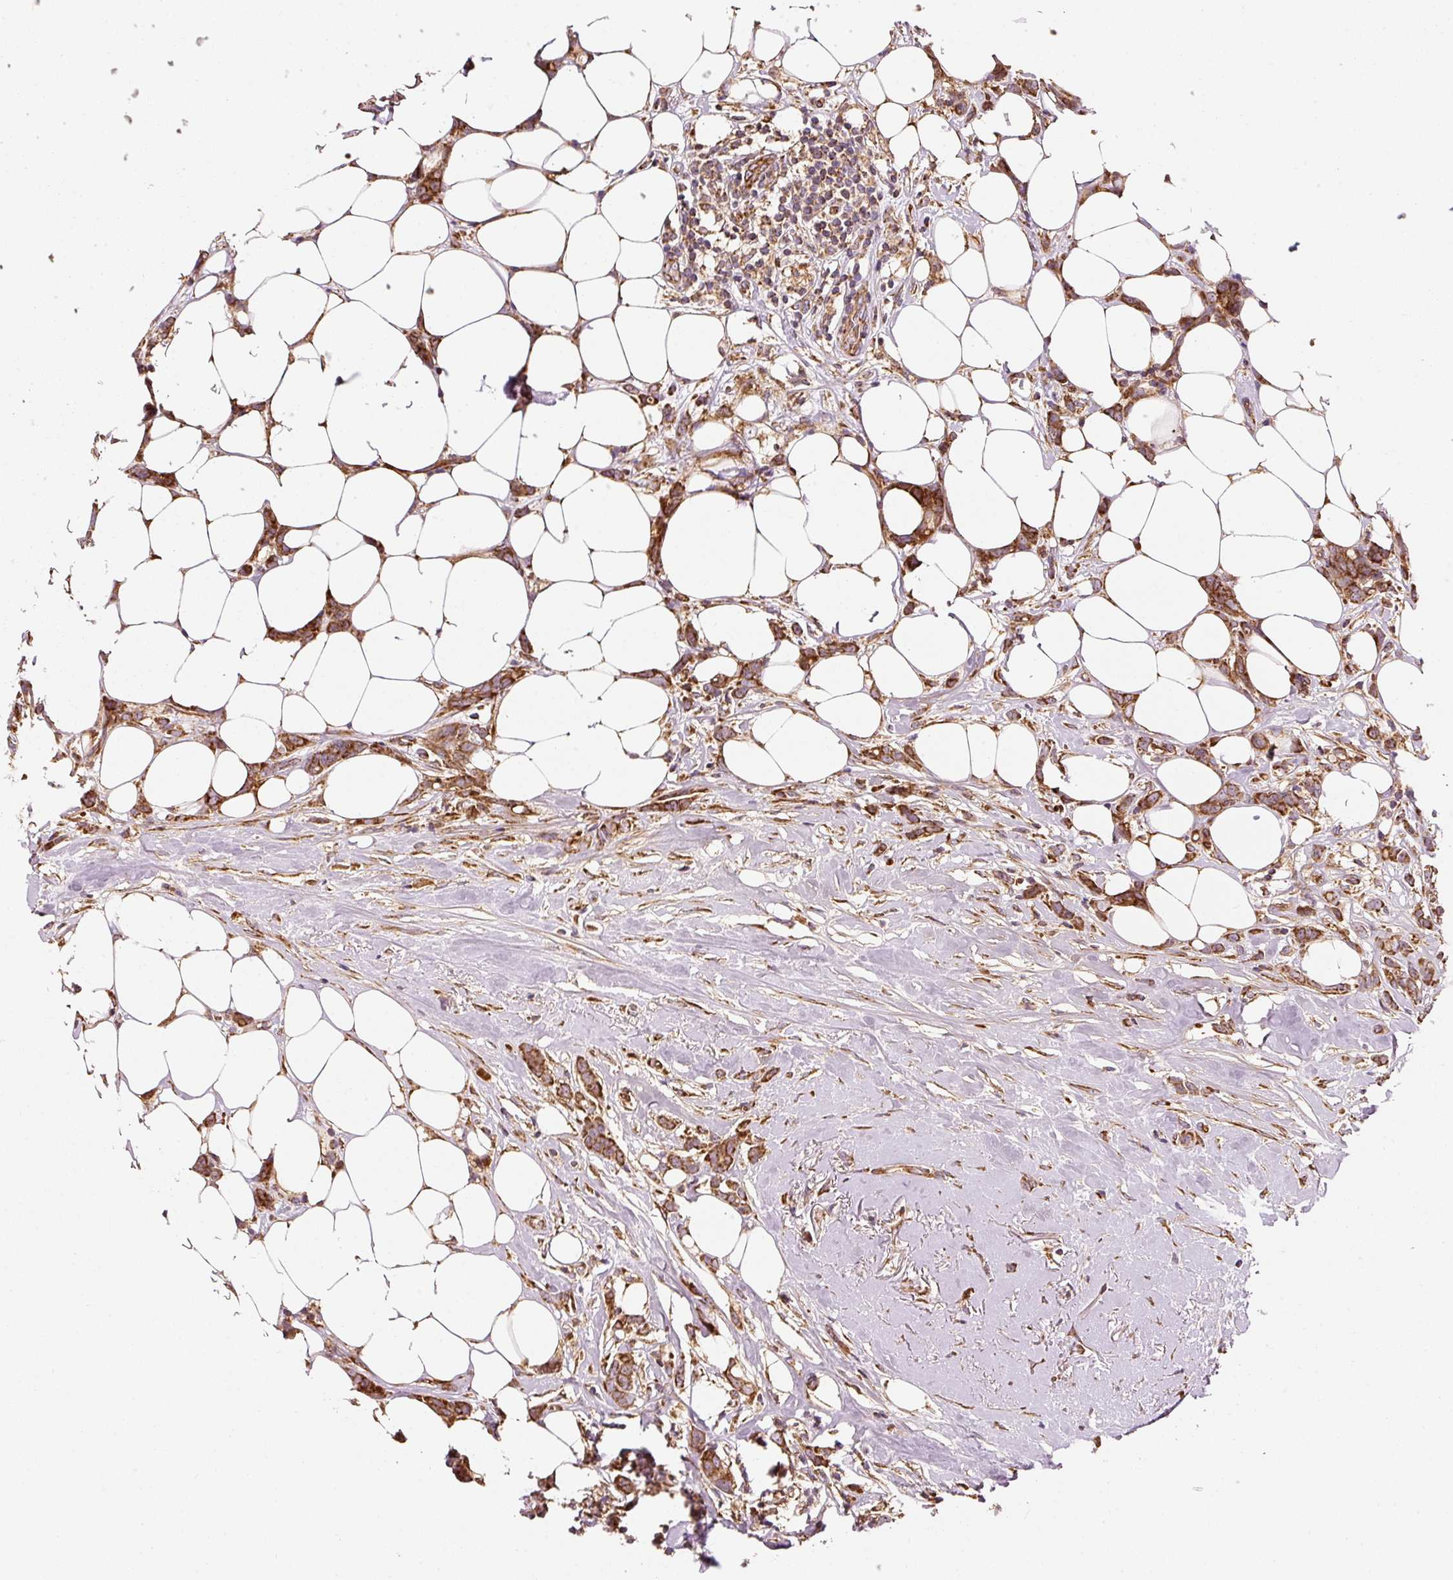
{"staining": {"intensity": "strong", "quantity": ">75%", "location": "cytoplasmic/membranous"}, "tissue": "breast cancer", "cell_type": "Tumor cells", "image_type": "cancer", "snomed": [{"axis": "morphology", "description": "Duct carcinoma"}, {"axis": "topography", "description": "Breast"}], "caption": "Strong cytoplasmic/membranous staining for a protein is seen in approximately >75% of tumor cells of infiltrating ductal carcinoma (breast) using IHC.", "gene": "ISCU", "patient": {"sex": "female", "age": 80}}